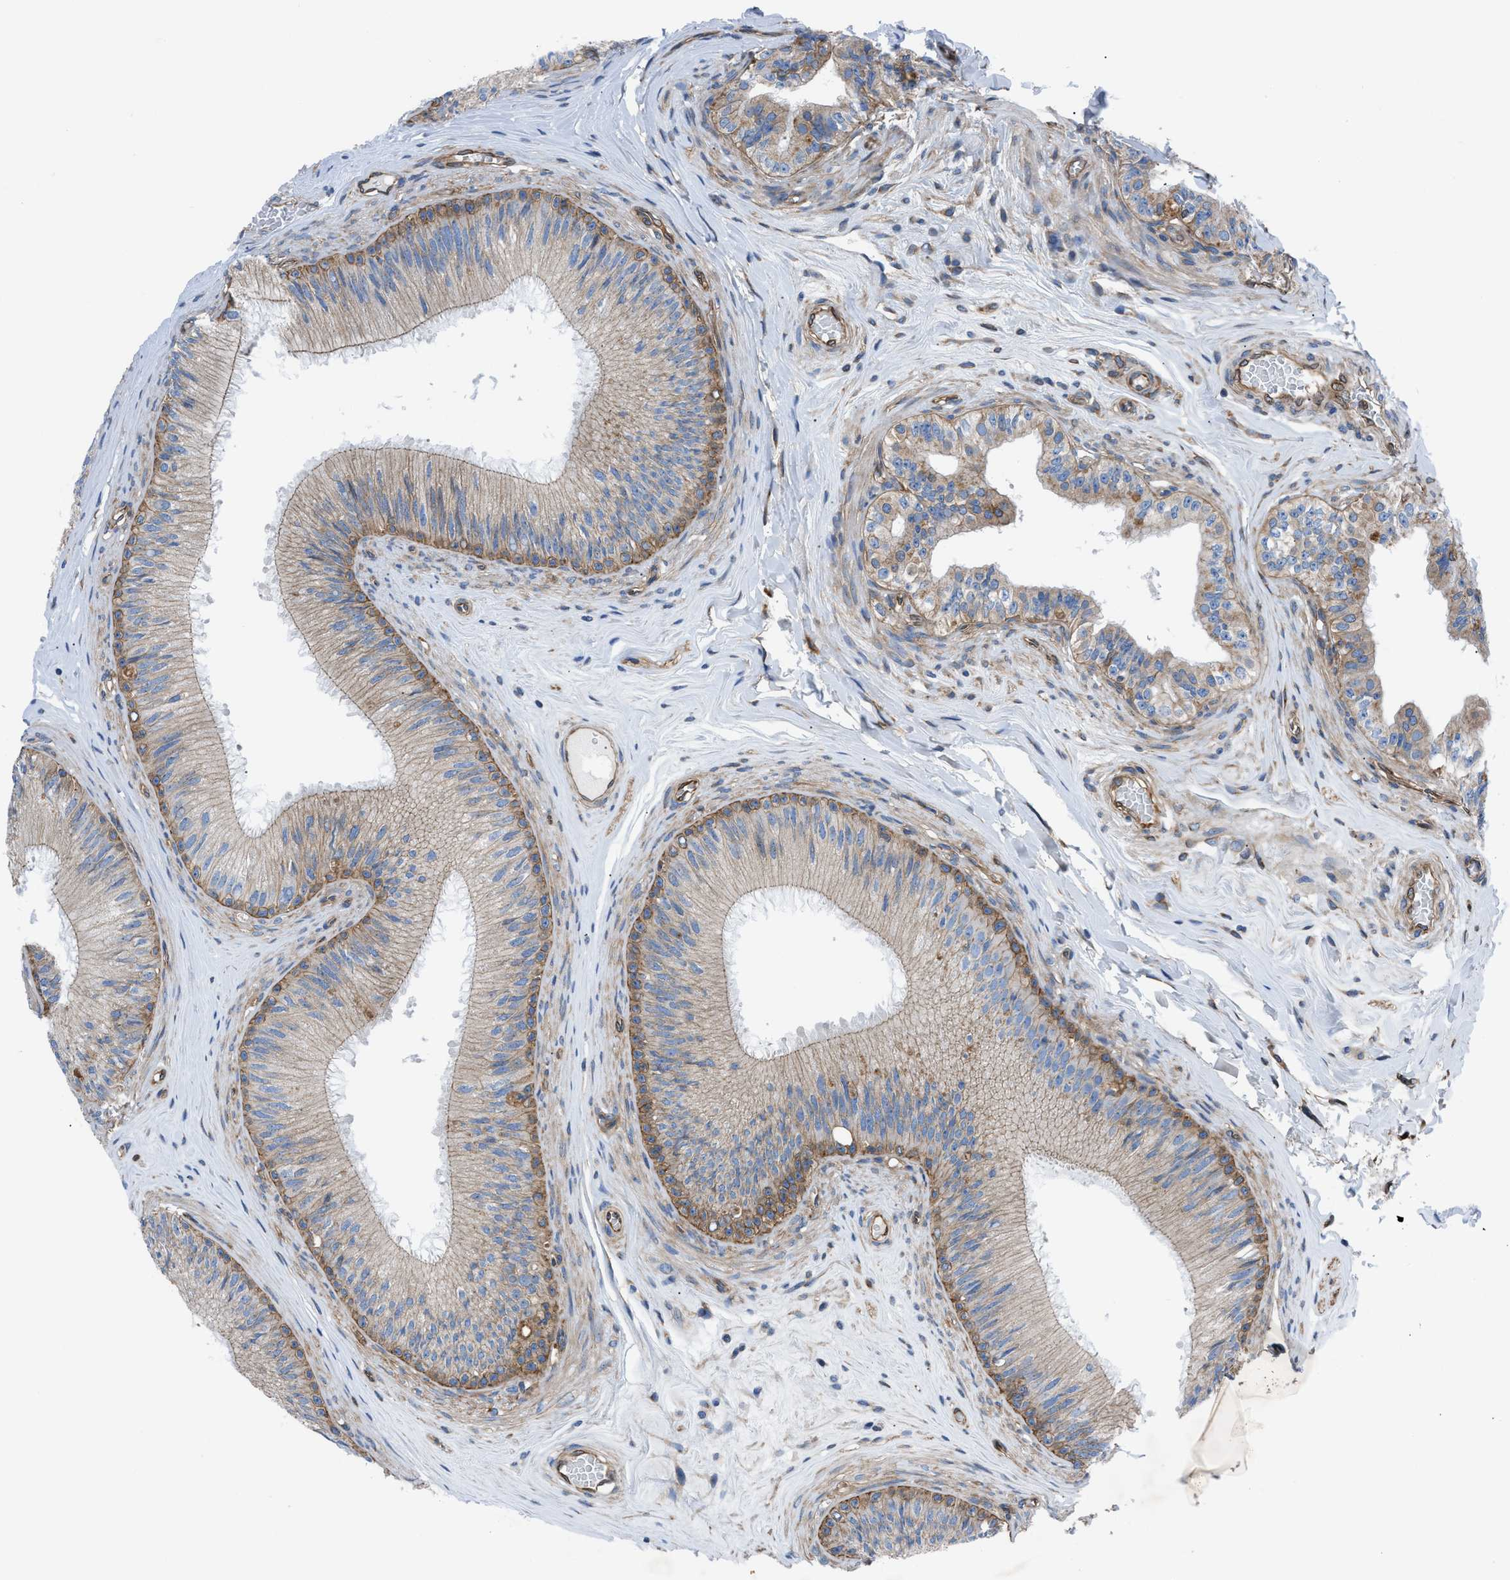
{"staining": {"intensity": "moderate", "quantity": "<25%", "location": "cytoplasmic/membranous"}, "tissue": "epididymis", "cell_type": "Glandular cells", "image_type": "normal", "snomed": [{"axis": "morphology", "description": "Normal tissue, NOS"}, {"axis": "topography", "description": "Testis"}, {"axis": "topography", "description": "Epididymis"}], "caption": "This micrograph exhibits IHC staining of normal human epididymis, with low moderate cytoplasmic/membranous staining in approximately <25% of glandular cells.", "gene": "DMAC1", "patient": {"sex": "male", "age": 36}}